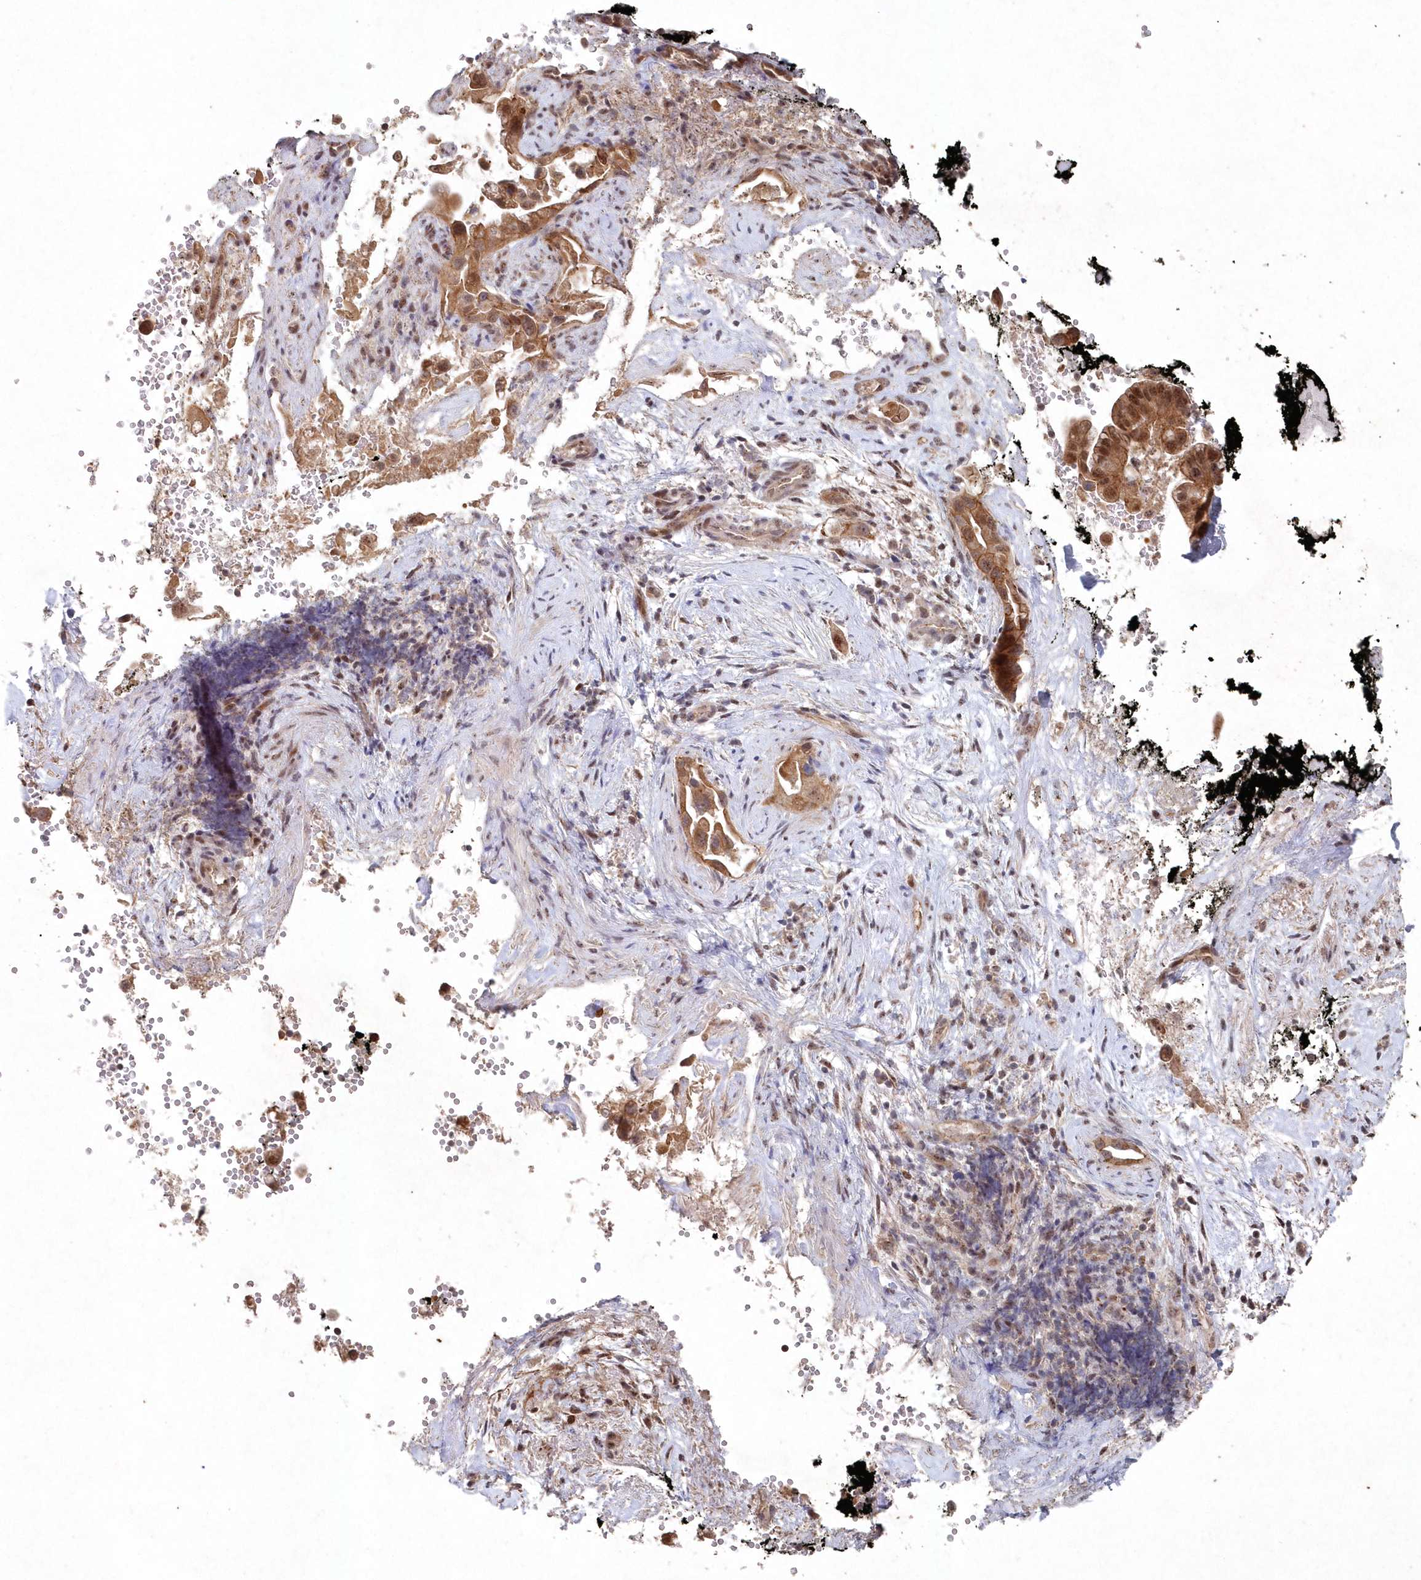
{"staining": {"intensity": "strong", "quantity": "25%-75%", "location": "cytoplasmic/membranous,nuclear"}, "tissue": "pancreatic cancer", "cell_type": "Tumor cells", "image_type": "cancer", "snomed": [{"axis": "morphology", "description": "Inflammation, NOS"}, {"axis": "morphology", "description": "Adenocarcinoma, NOS"}, {"axis": "topography", "description": "Pancreas"}], "caption": "Pancreatic adenocarcinoma stained for a protein (brown) reveals strong cytoplasmic/membranous and nuclear positive positivity in about 25%-75% of tumor cells.", "gene": "VSIG2", "patient": {"sex": "female", "age": 56}}